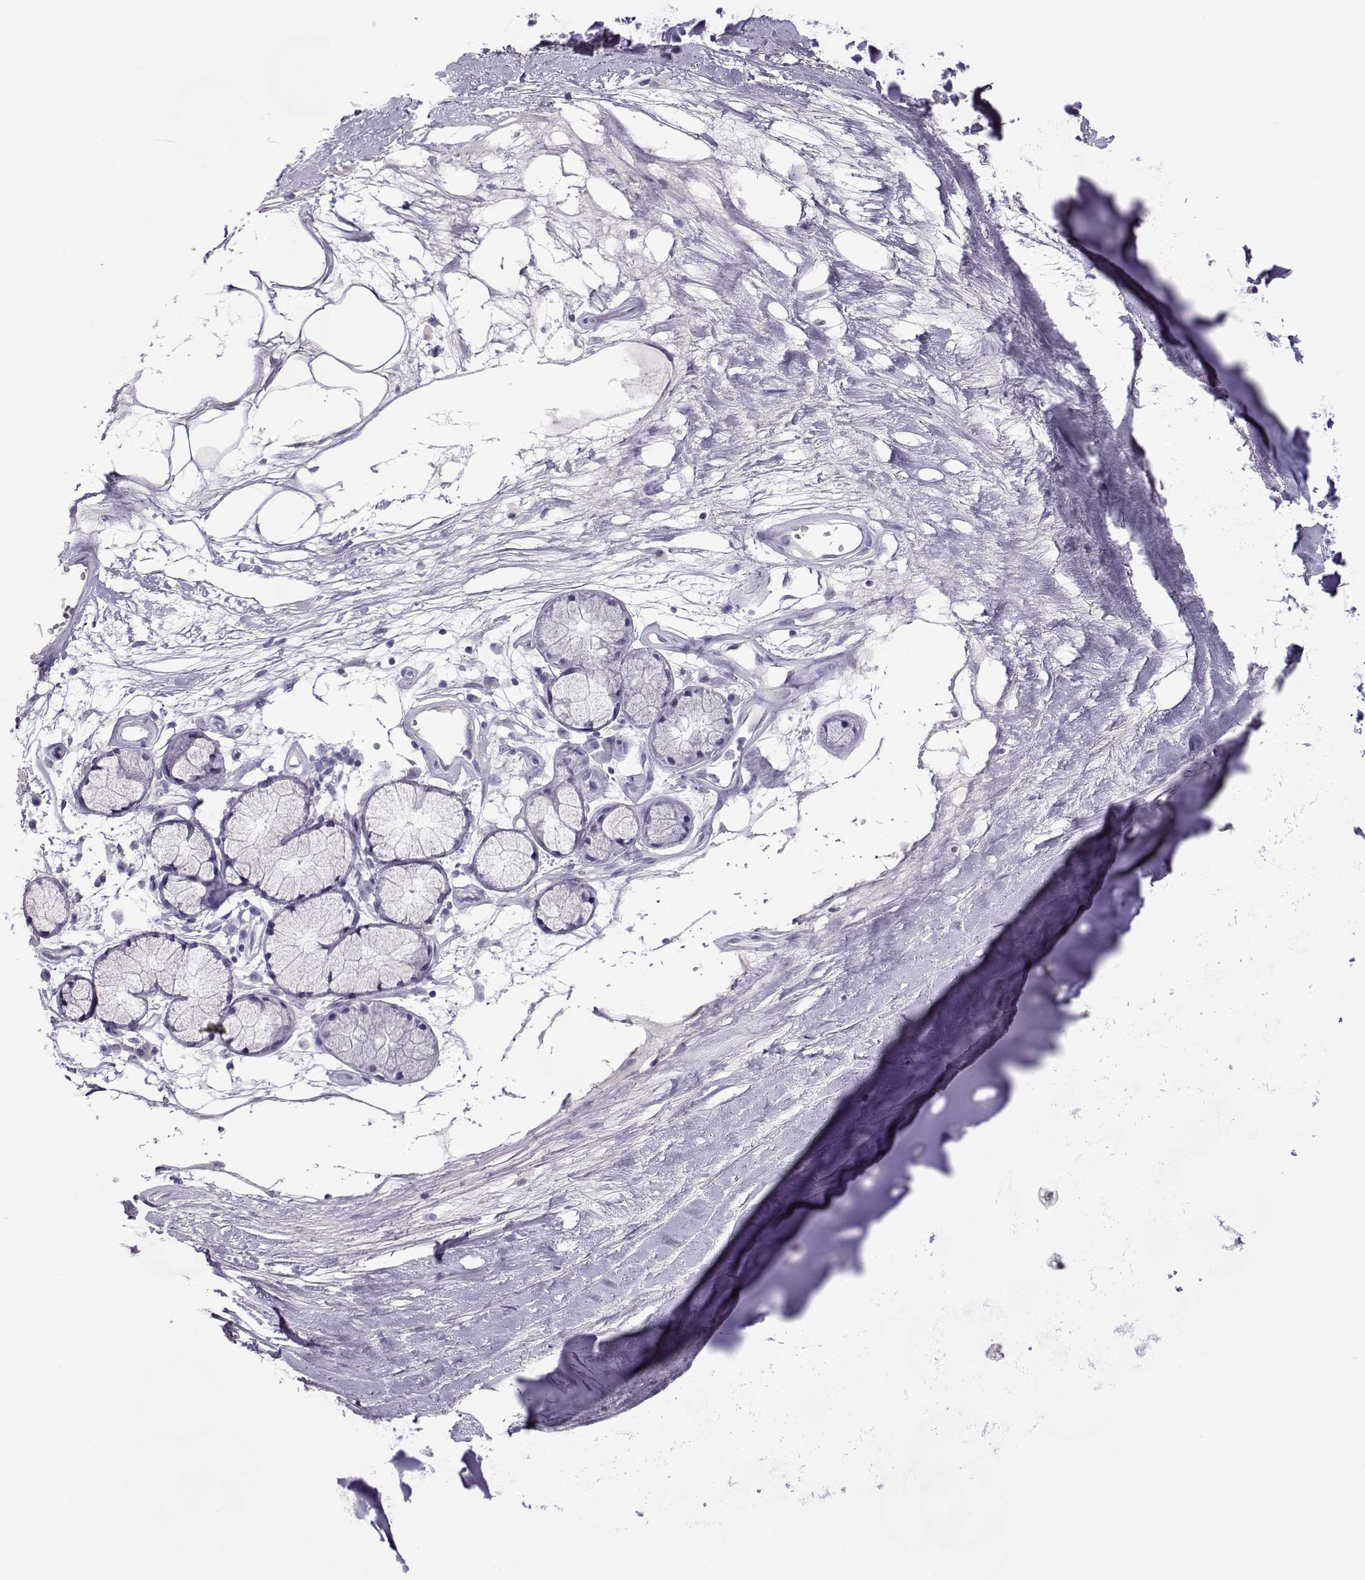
{"staining": {"intensity": "negative", "quantity": "none", "location": "none"}, "tissue": "adipose tissue", "cell_type": "Adipocytes", "image_type": "normal", "snomed": [{"axis": "morphology", "description": "Normal tissue, NOS"}, {"axis": "morphology", "description": "Squamous cell carcinoma, NOS"}, {"axis": "topography", "description": "Cartilage tissue"}, {"axis": "topography", "description": "Lung"}], "caption": "Immunohistochemistry (IHC) of unremarkable adipose tissue exhibits no positivity in adipocytes. (Brightfield microscopy of DAB immunohistochemistry at high magnification).", "gene": "PMCH", "patient": {"sex": "male", "age": 66}}